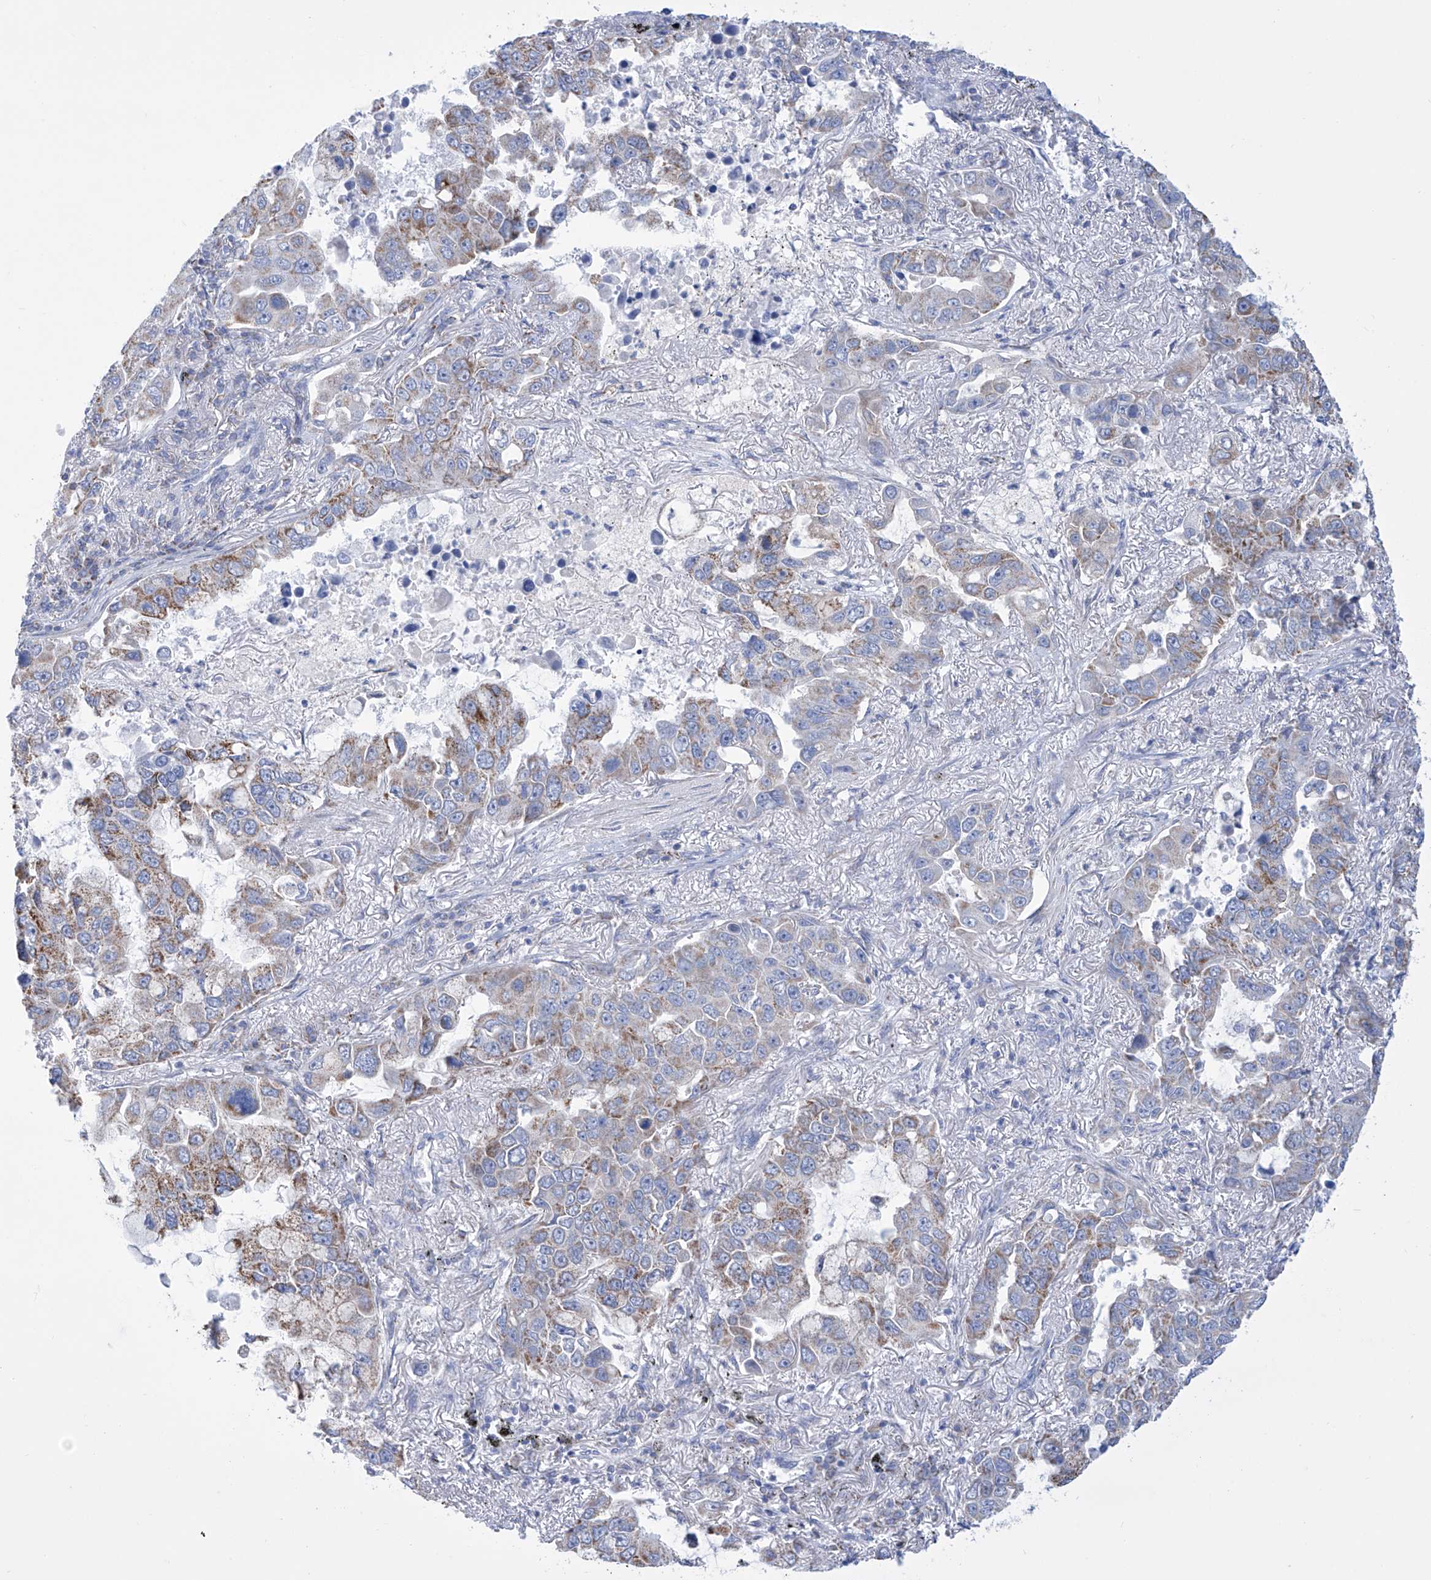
{"staining": {"intensity": "strong", "quantity": "25%-75%", "location": "cytoplasmic/membranous"}, "tissue": "lung cancer", "cell_type": "Tumor cells", "image_type": "cancer", "snomed": [{"axis": "morphology", "description": "Adenocarcinoma, NOS"}, {"axis": "topography", "description": "Lung"}], "caption": "Lung cancer stained with DAB immunohistochemistry (IHC) displays high levels of strong cytoplasmic/membranous staining in about 25%-75% of tumor cells.", "gene": "ALDH6A1", "patient": {"sex": "male", "age": 64}}